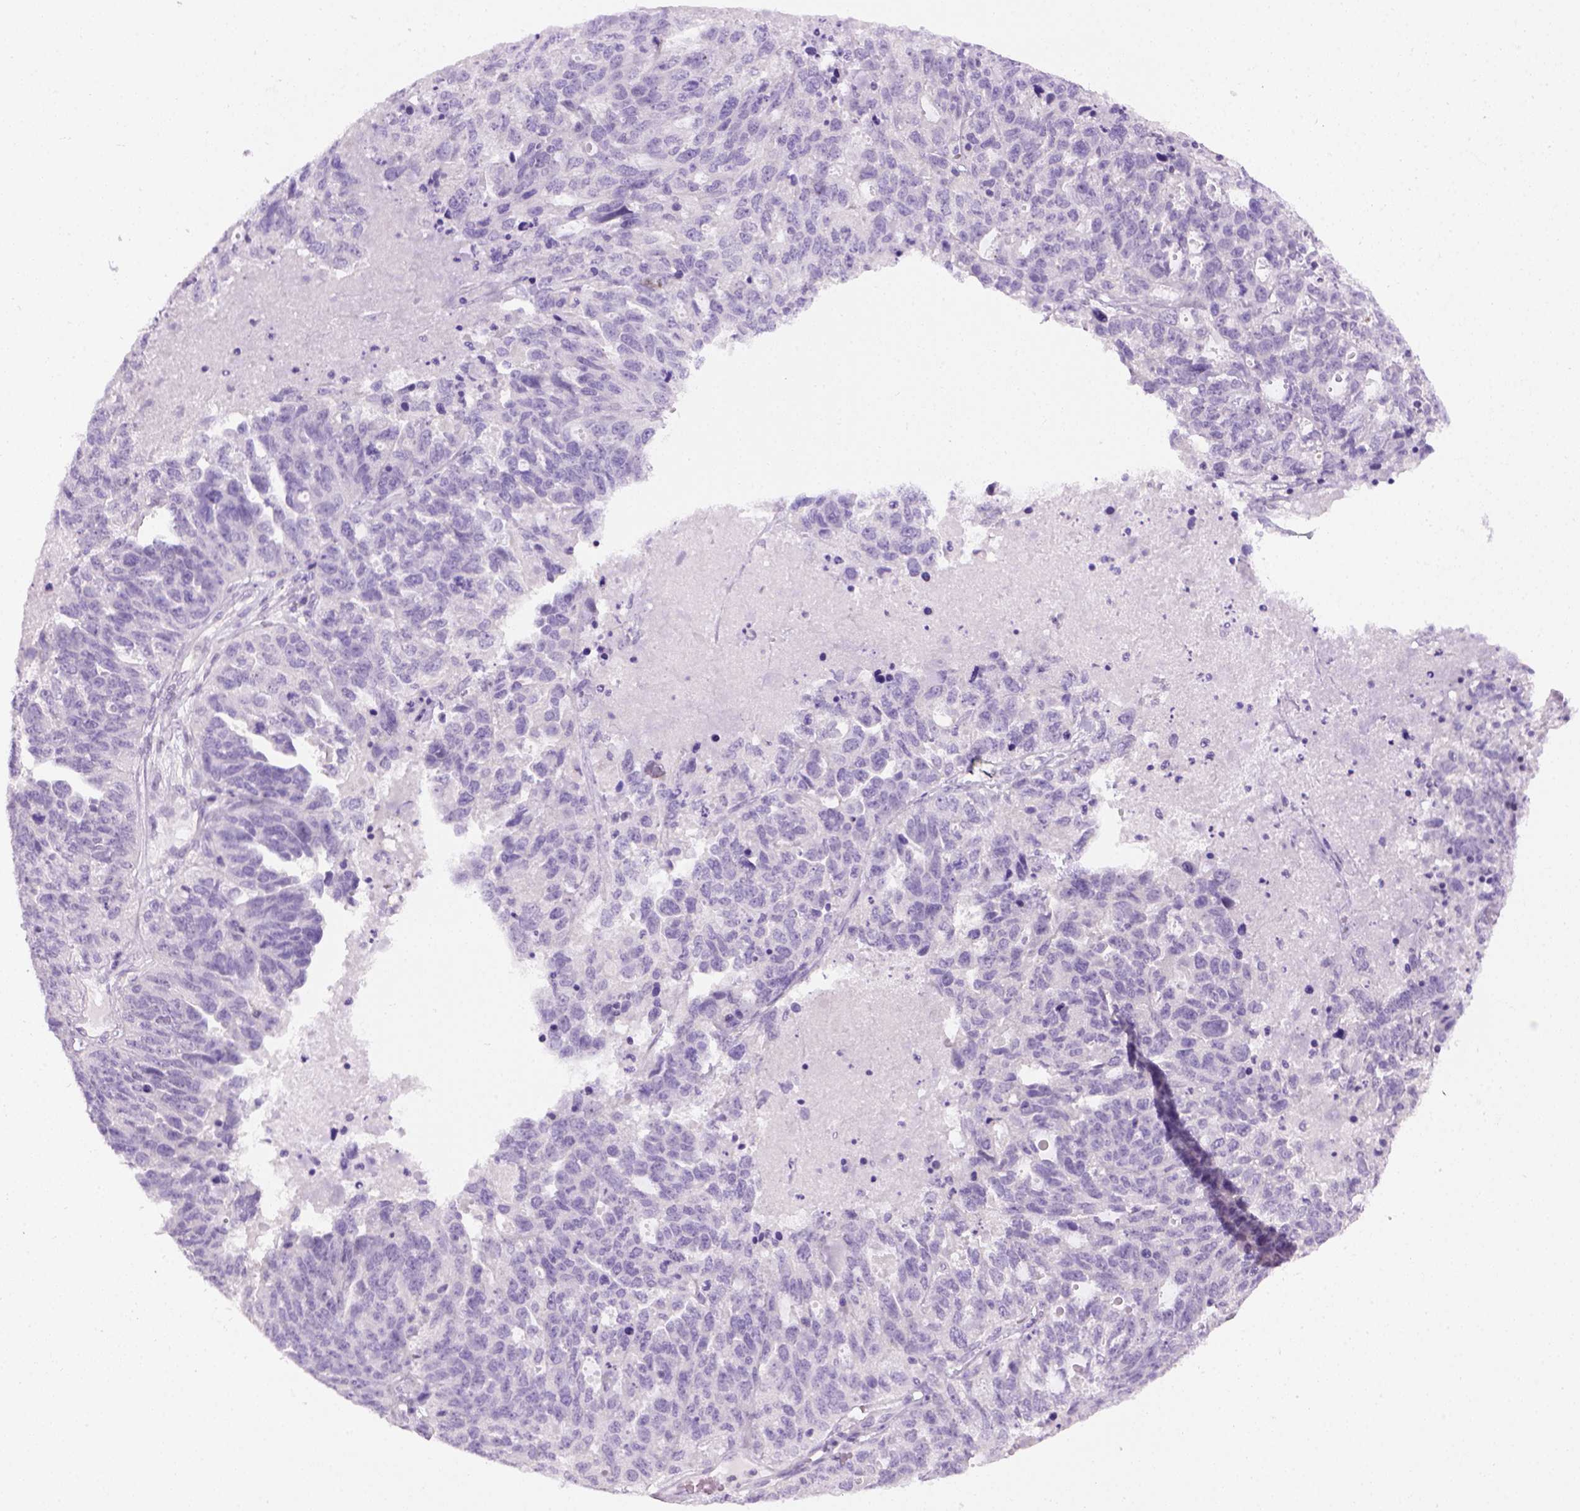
{"staining": {"intensity": "negative", "quantity": "none", "location": "none"}, "tissue": "ovarian cancer", "cell_type": "Tumor cells", "image_type": "cancer", "snomed": [{"axis": "morphology", "description": "Cystadenocarcinoma, serous, NOS"}, {"axis": "topography", "description": "Ovary"}], "caption": "High magnification brightfield microscopy of ovarian cancer stained with DAB (3,3'-diaminobenzidine) (brown) and counterstained with hematoxylin (blue): tumor cells show no significant positivity. (Stains: DAB immunohistochemistry with hematoxylin counter stain, Microscopy: brightfield microscopy at high magnification).", "gene": "FAM184B", "patient": {"sex": "female", "age": 71}}